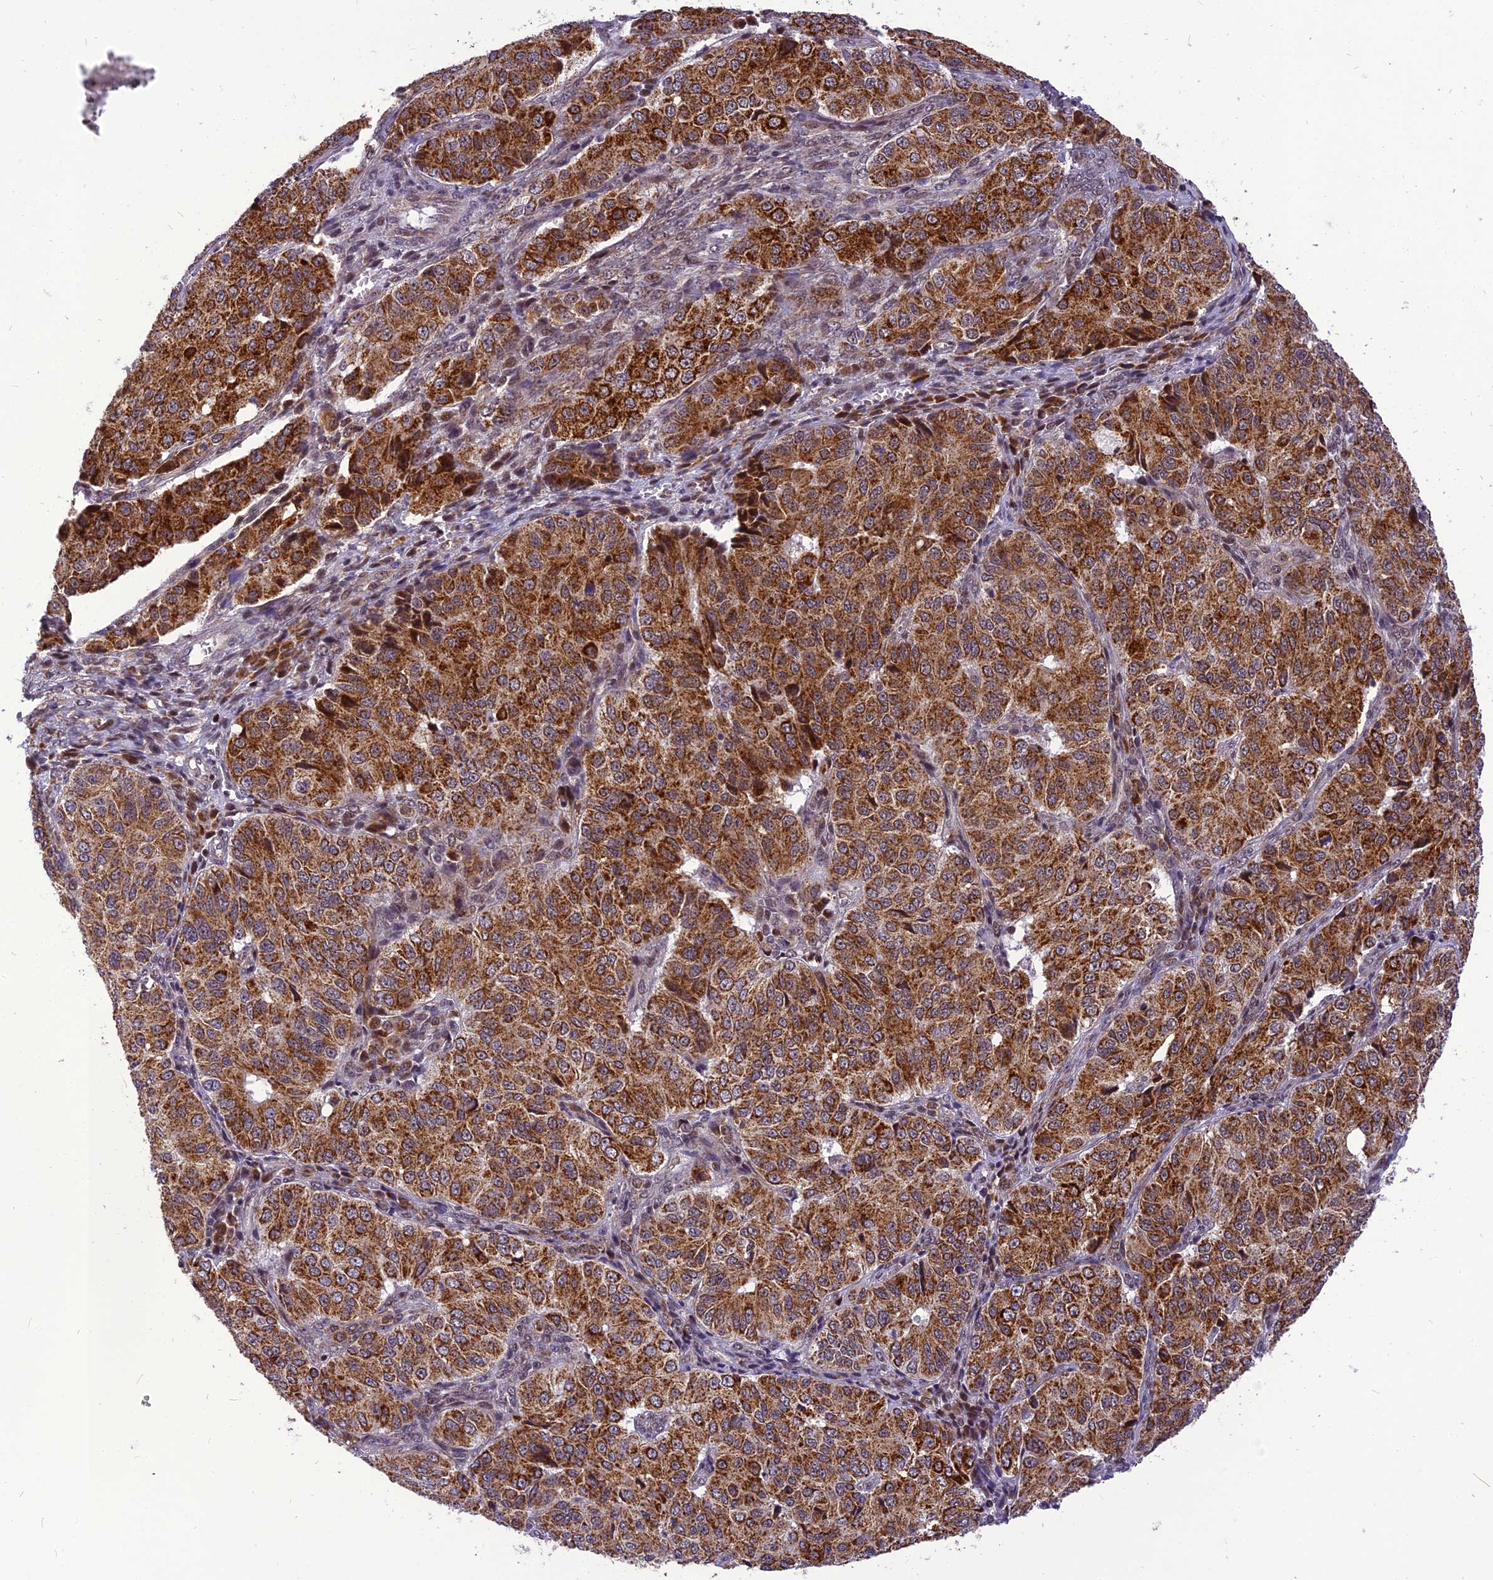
{"staining": {"intensity": "strong", "quantity": ">75%", "location": "cytoplasmic/membranous"}, "tissue": "ovarian cancer", "cell_type": "Tumor cells", "image_type": "cancer", "snomed": [{"axis": "morphology", "description": "Carcinoma, endometroid"}, {"axis": "topography", "description": "Ovary"}], "caption": "A brown stain highlights strong cytoplasmic/membranous staining of a protein in human ovarian endometroid carcinoma tumor cells.", "gene": "CMC1", "patient": {"sex": "female", "age": 51}}